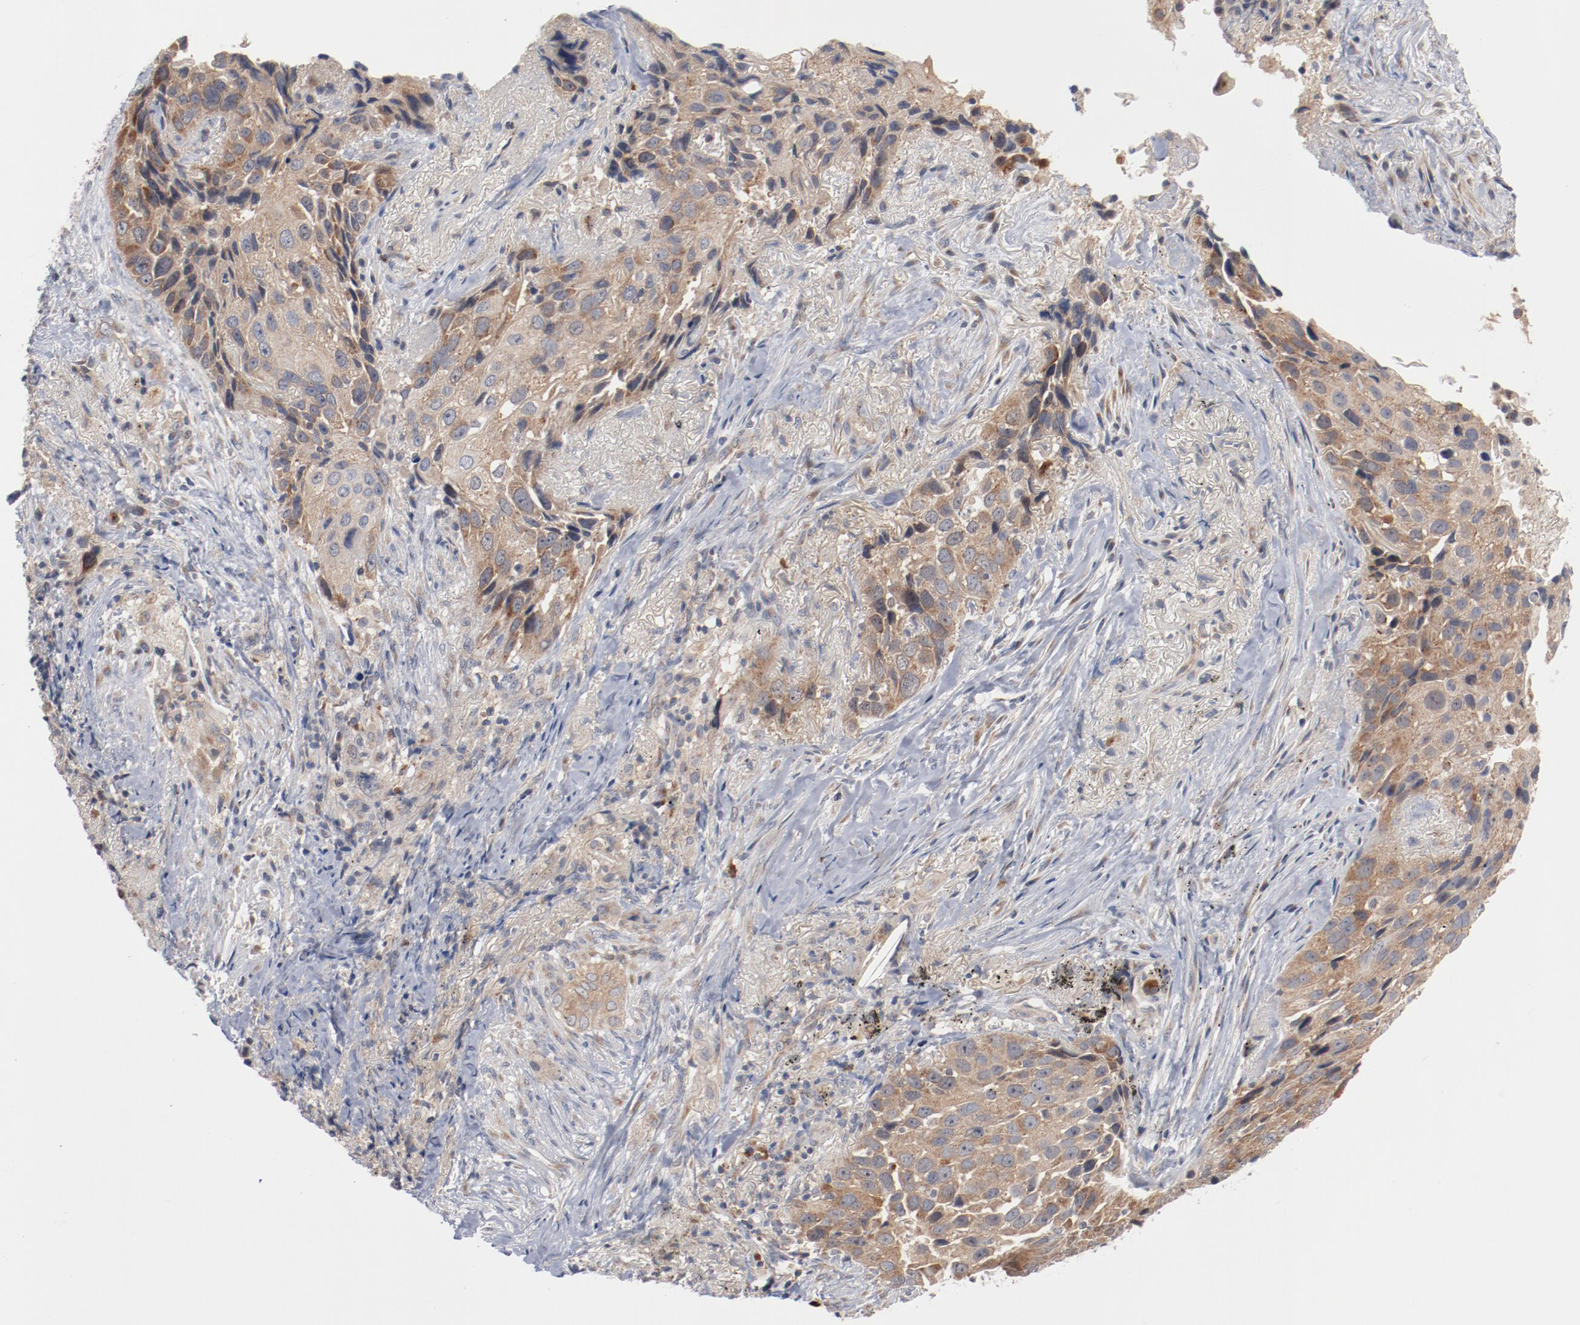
{"staining": {"intensity": "moderate", "quantity": ">75%", "location": "cytoplasmic/membranous"}, "tissue": "lung cancer", "cell_type": "Tumor cells", "image_type": "cancer", "snomed": [{"axis": "morphology", "description": "Squamous cell carcinoma, NOS"}, {"axis": "topography", "description": "Lung"}], "caption": "Lung squamous cell carcinoma tissue reveals moderate cytoplasmic/membranous expression in approximately >75% of tumor cells, visualized by immunohistochemistry. The protein of interest is shown in brown color, while the nuclei are stained blue.", "gene": "RNASE11", "patient": {"sex": "male", "age": 54}}